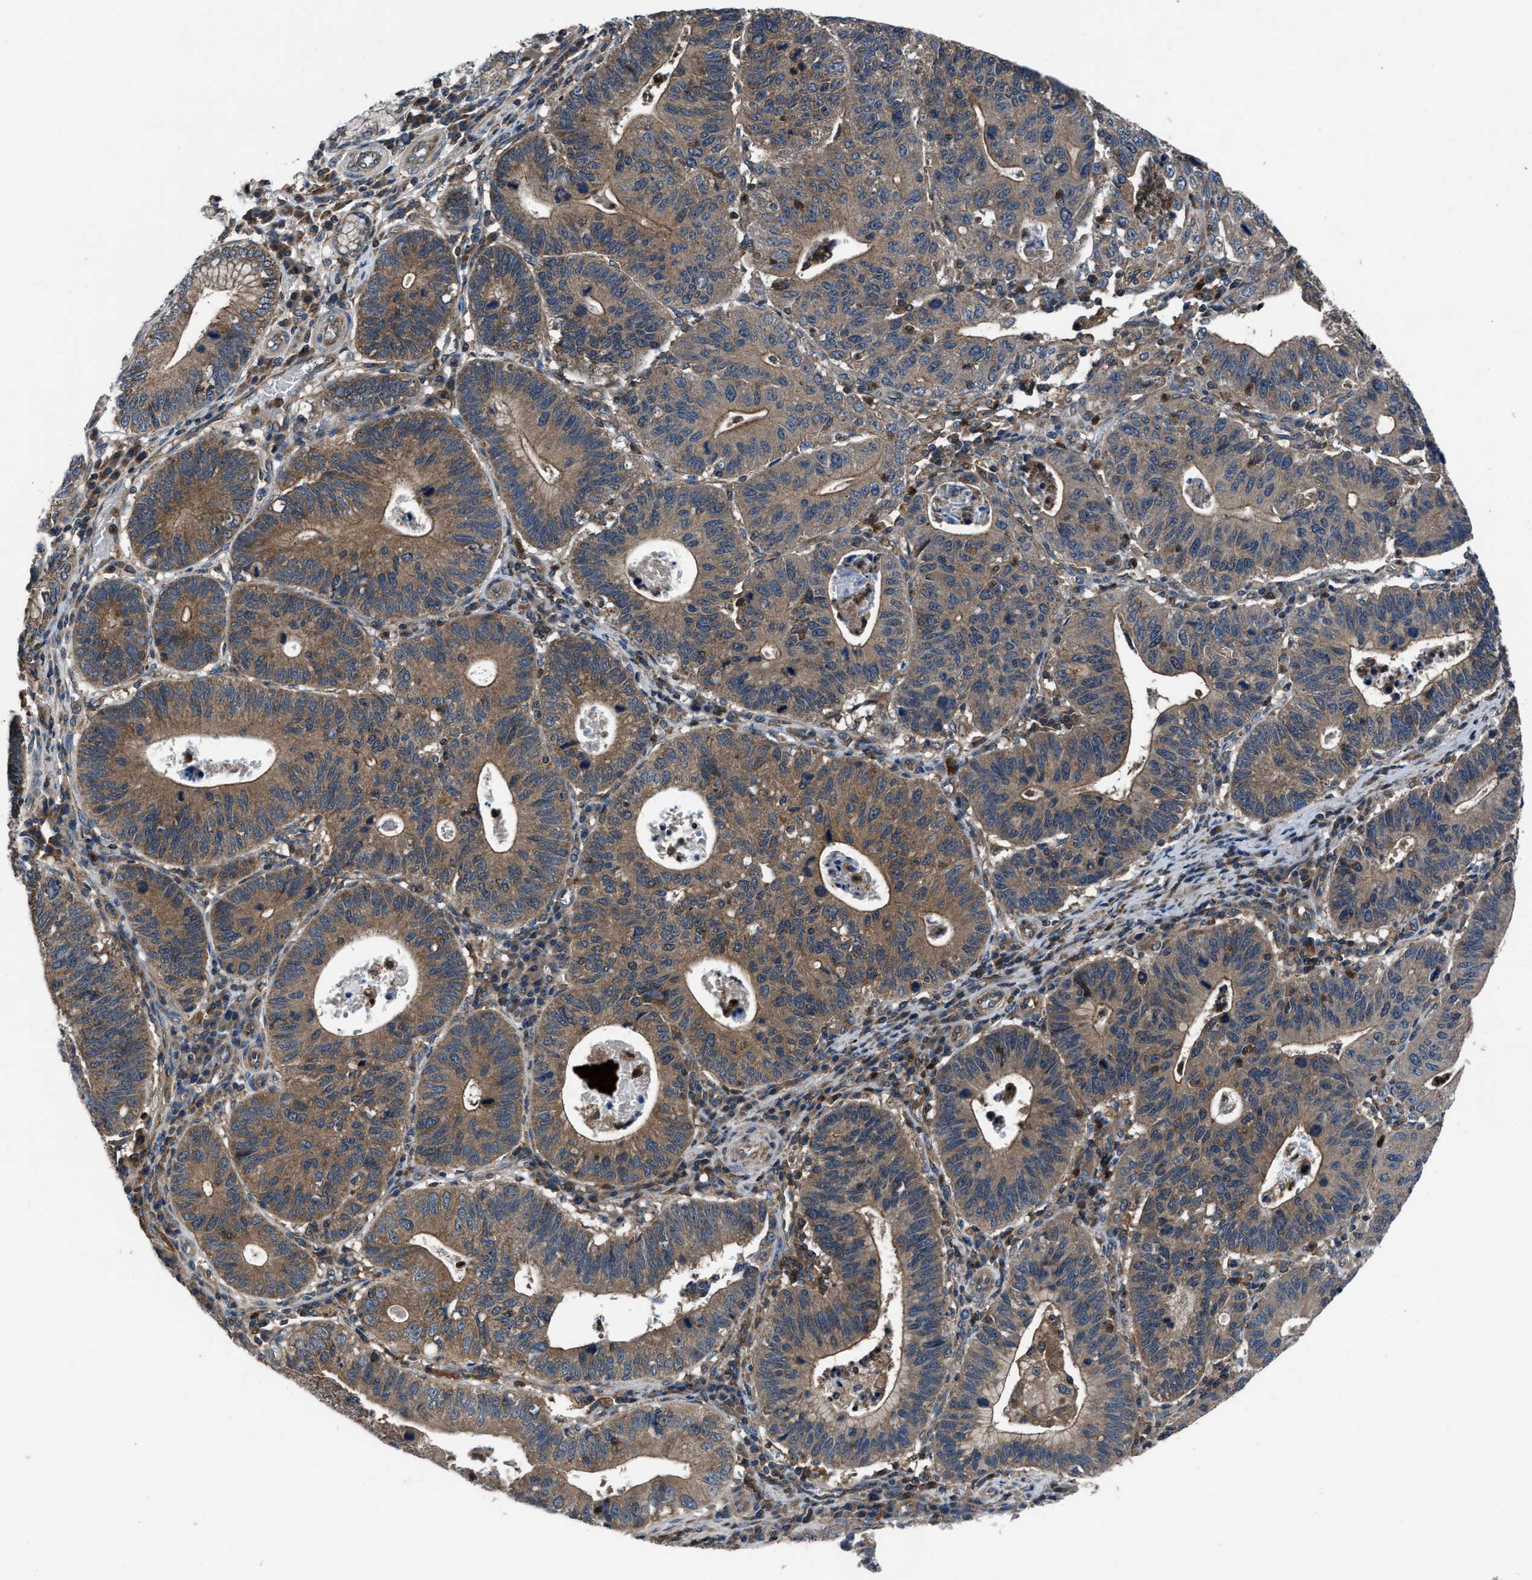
{"staining": {"intensity": "moderate", "quantity": ">75%", "location": "cytoplasmic/membranous"}, "tissue": "stomach cancer", "cell_type": "Tumor cells", "image_type": "cancer", "snomed": [{"axis": "morphology", "description": "Adenocarcinoma, NOS"}, {"axis": "topography", "description": "Stomach"}], "caption": "About >75% of tumor cells in human stomach cancer demonstrate moderate cytoplasmic/membranous protein staining as visualized by brown immunohistochemical staining.", "gene": "USP25", "patient": {"sex": "male", "age": 59}}